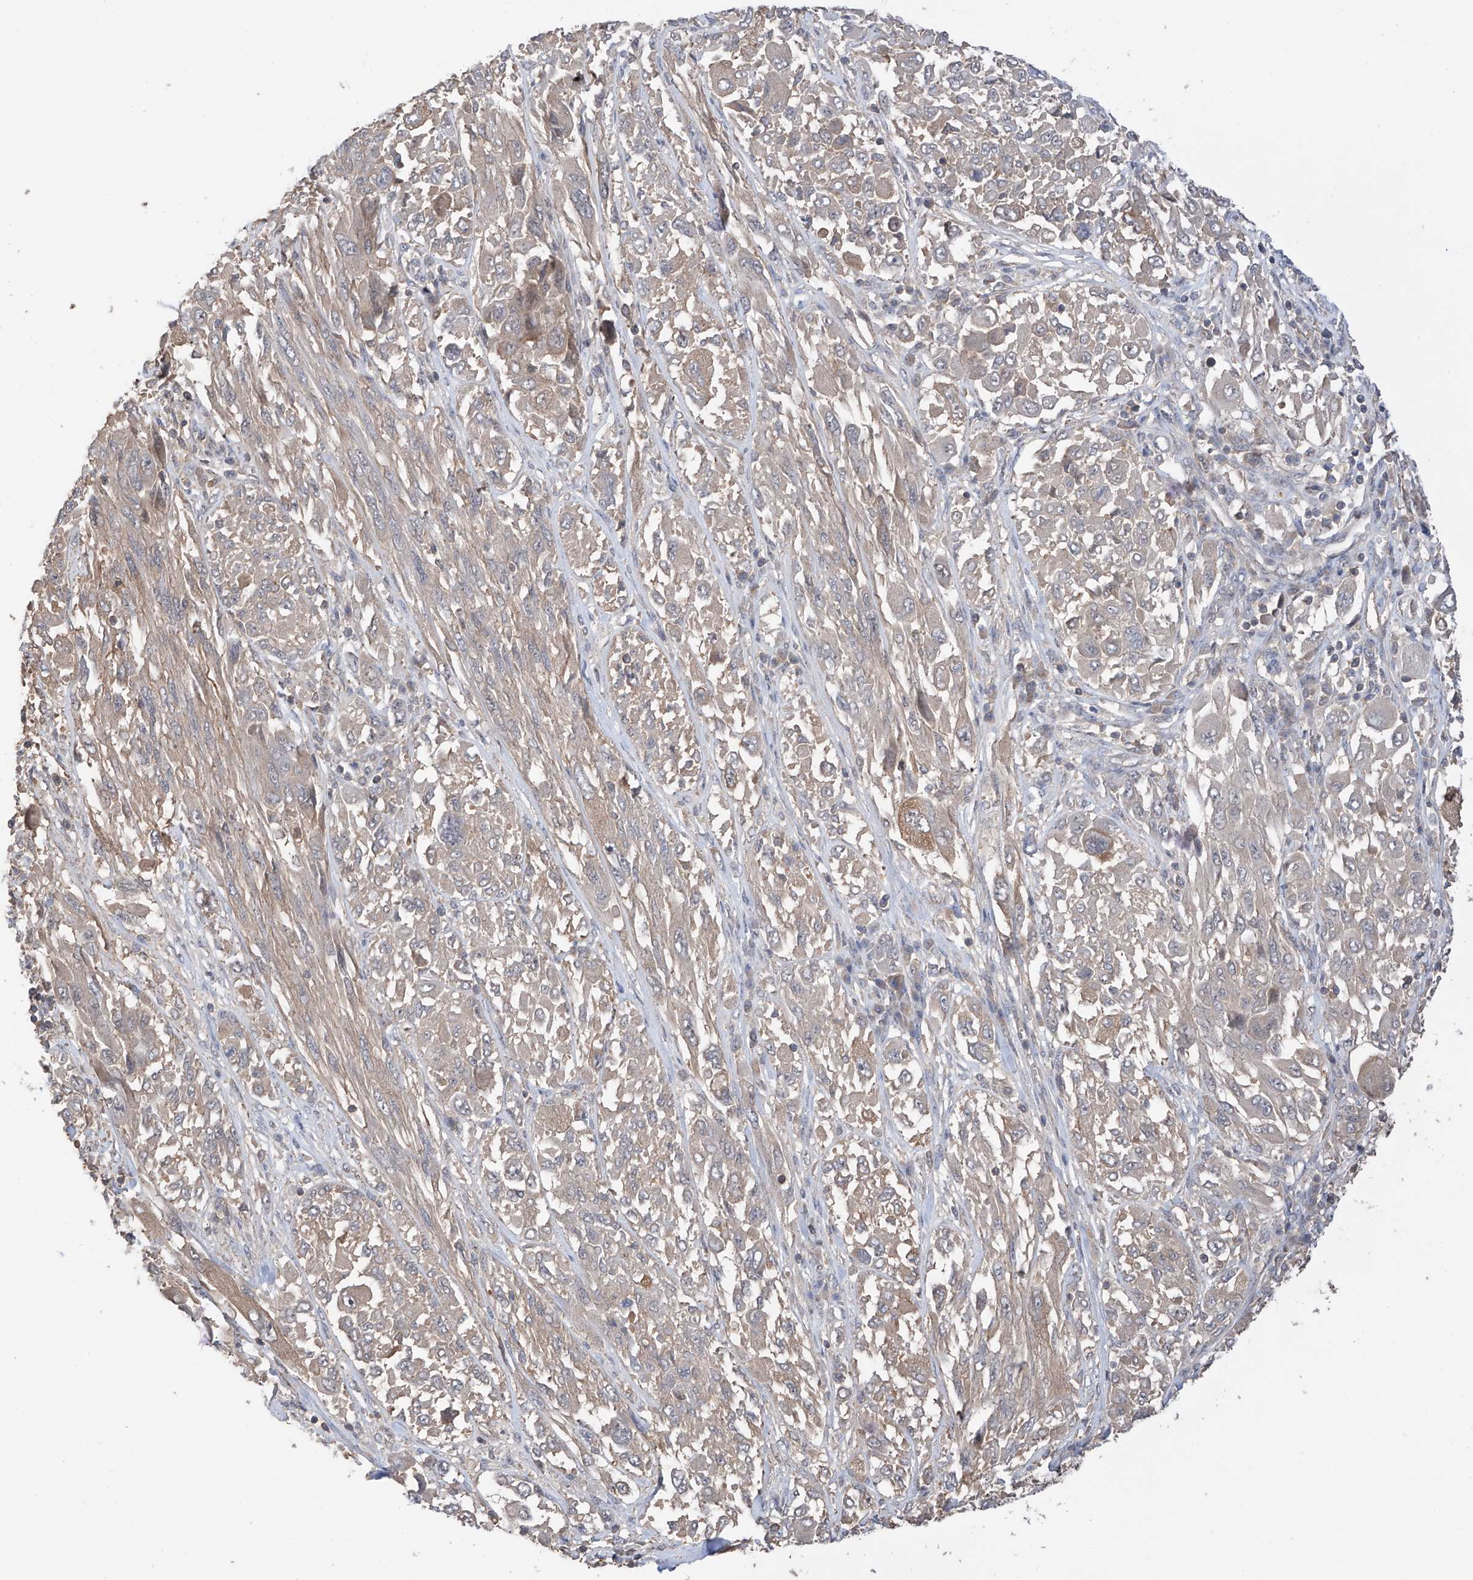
{"staining": {"intensity": "weak", "quantity": "25%-75%", "location": "cytoplasmic/membranous"}, "tissue": "melanoma", "cell_type": "Tumor cells", "image_type": "cancer", "snomed": [{"axis": "morphology", "description": "Malignant melanoma, NOS"}, {"axis": "topography", "description": "Skin"}], "caption": "Protein staining of melanoma tissue displays weak cytoplasmic/membranous expression in approximately 25%-75% of tumor cells. (DAB IHC with brightfield microscopy, high magnification).", "gene": "RPAIN", "patient": {"sex": "female", "age": 91}}